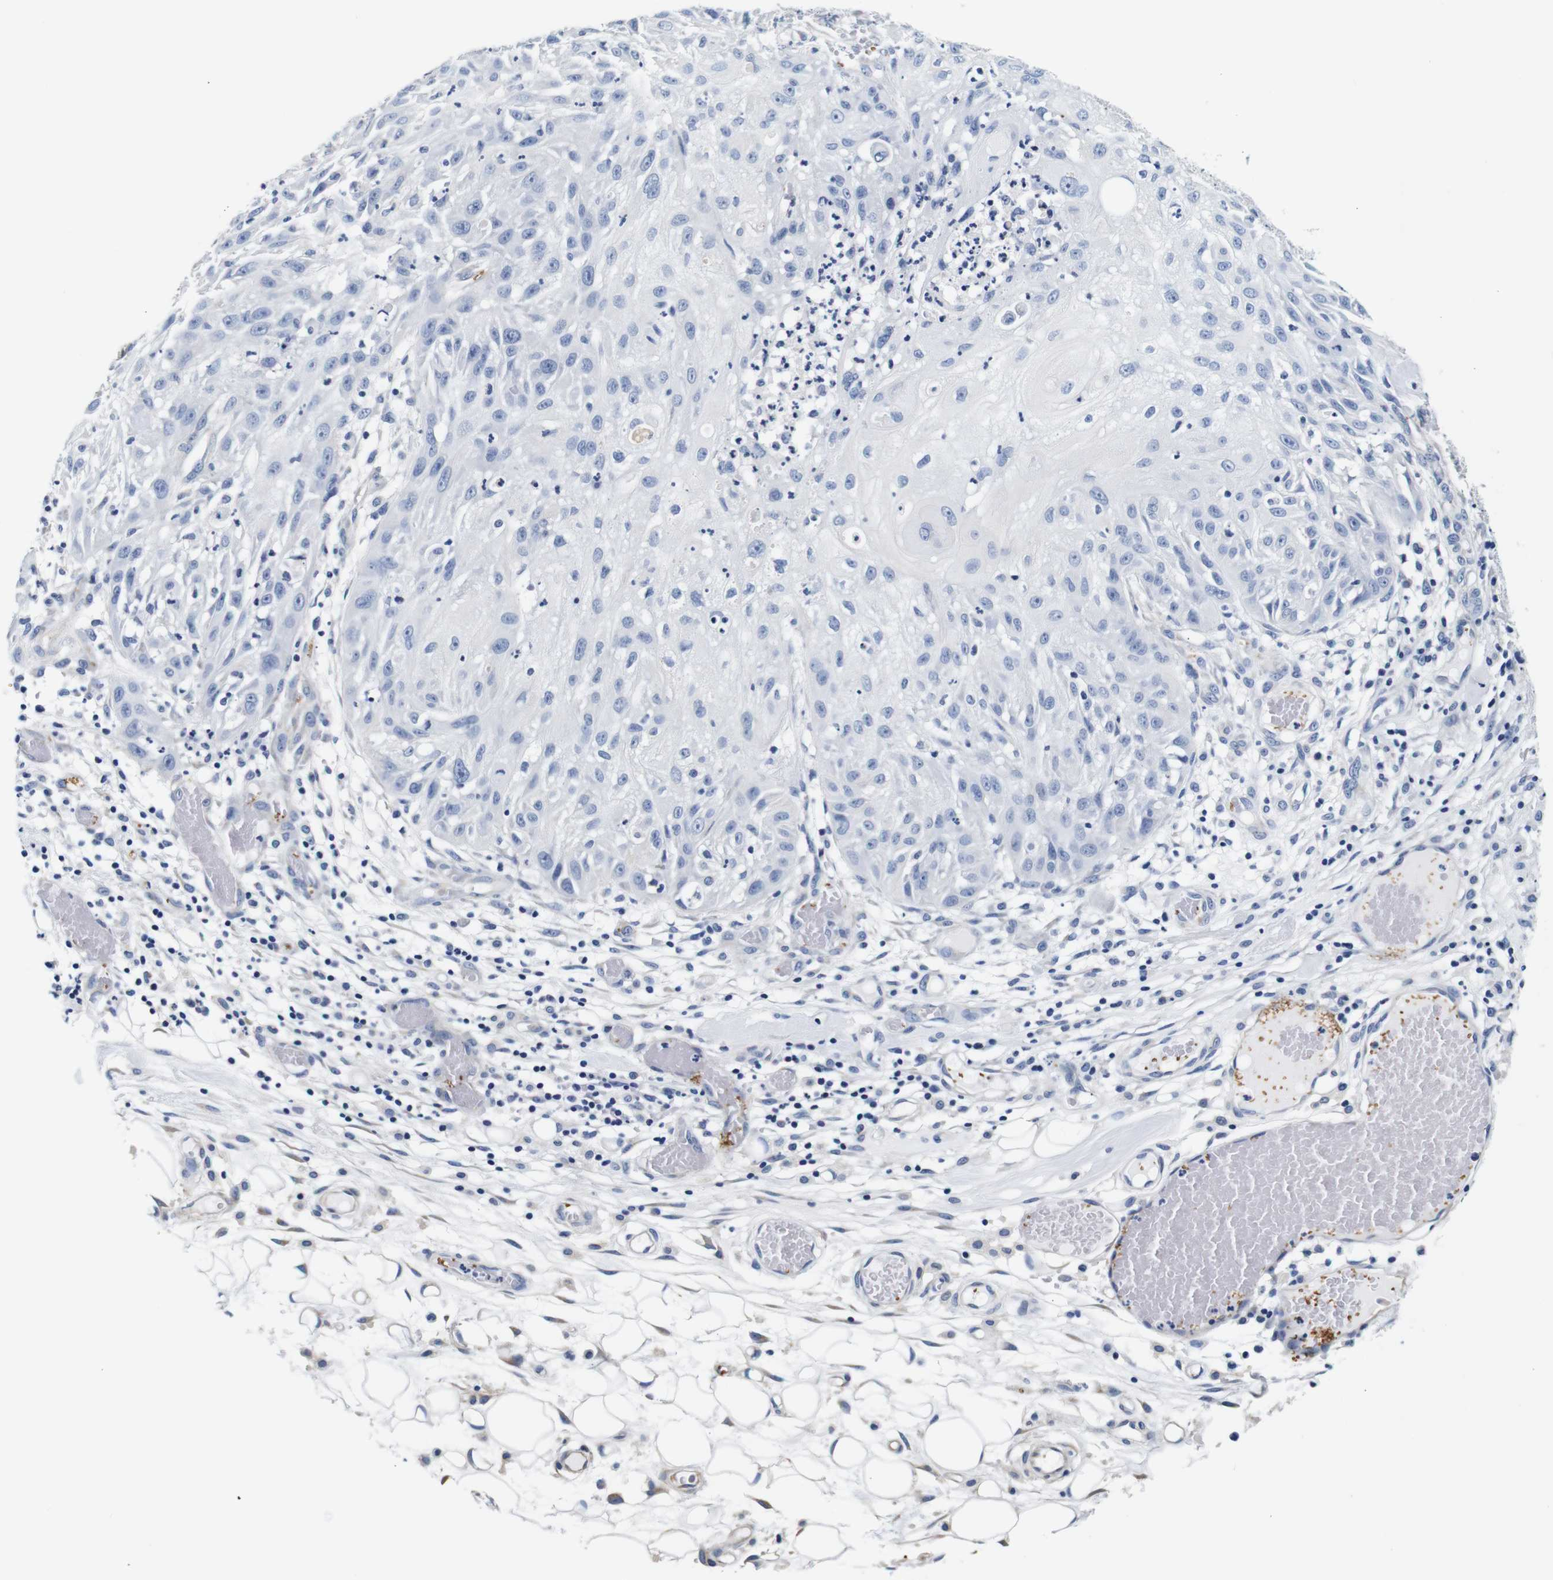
{"staining": {"intensity": "negative", "quantity": "none", "location": "none"}, "tissue": "skin cancer", "cell_type": "Tumor cells", "image_type": "cancer", "snomed": [{"axis": "morphology", "description": "Squamous cell carcinoma, NOS"}, {"axis": "topography", "description": "Skin"}], "caption": "Immunohistochemistry micrograph of neoplastic tissue: skin cancer (squamous cell carcinoma) stained with DAB reveals no significant protein positivity in tumor cells. The staining was performed using DAB to visualize the protein expression in brown, while the nuclei were stained in blue with hematoxylin (Magnification: 20x).", "gene": "GP1BA", "patient": {"sex": "male", "age": 75}}